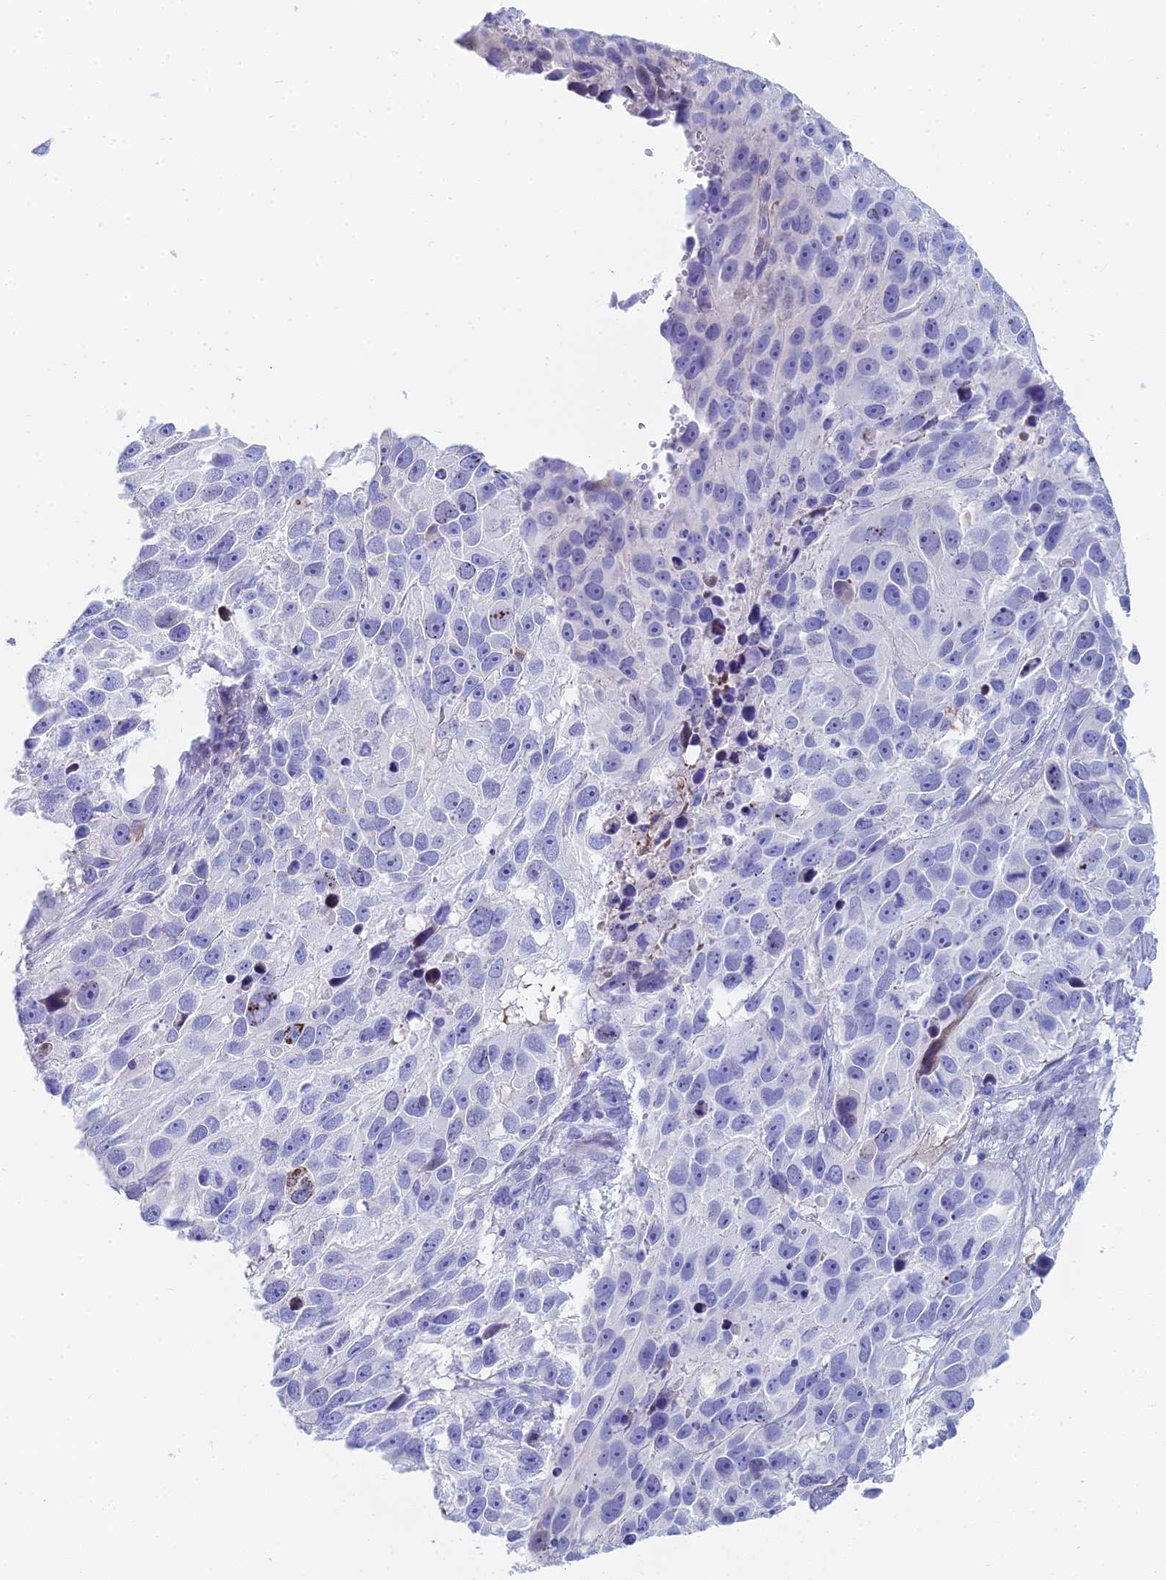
{"staining": {"intensity": "negative", "quantity": "none", "location": "none"}, "tissue": "melanoma", "cell_type": "Tumor cells", "image_type": "cancer", "snomed": [{"axis": "morphology", "description": "Malignant melanoma, NOS"}, {"axis": "topography", "description": "Skin"}], "caption": "High power microscopy histopathology image of an immunohistochemistry photomicrograph of melanoma, revealing no significant expression in tumor cells.", "gene": "HSPA1L", "patient": {"sex": "male", "age": 84}}